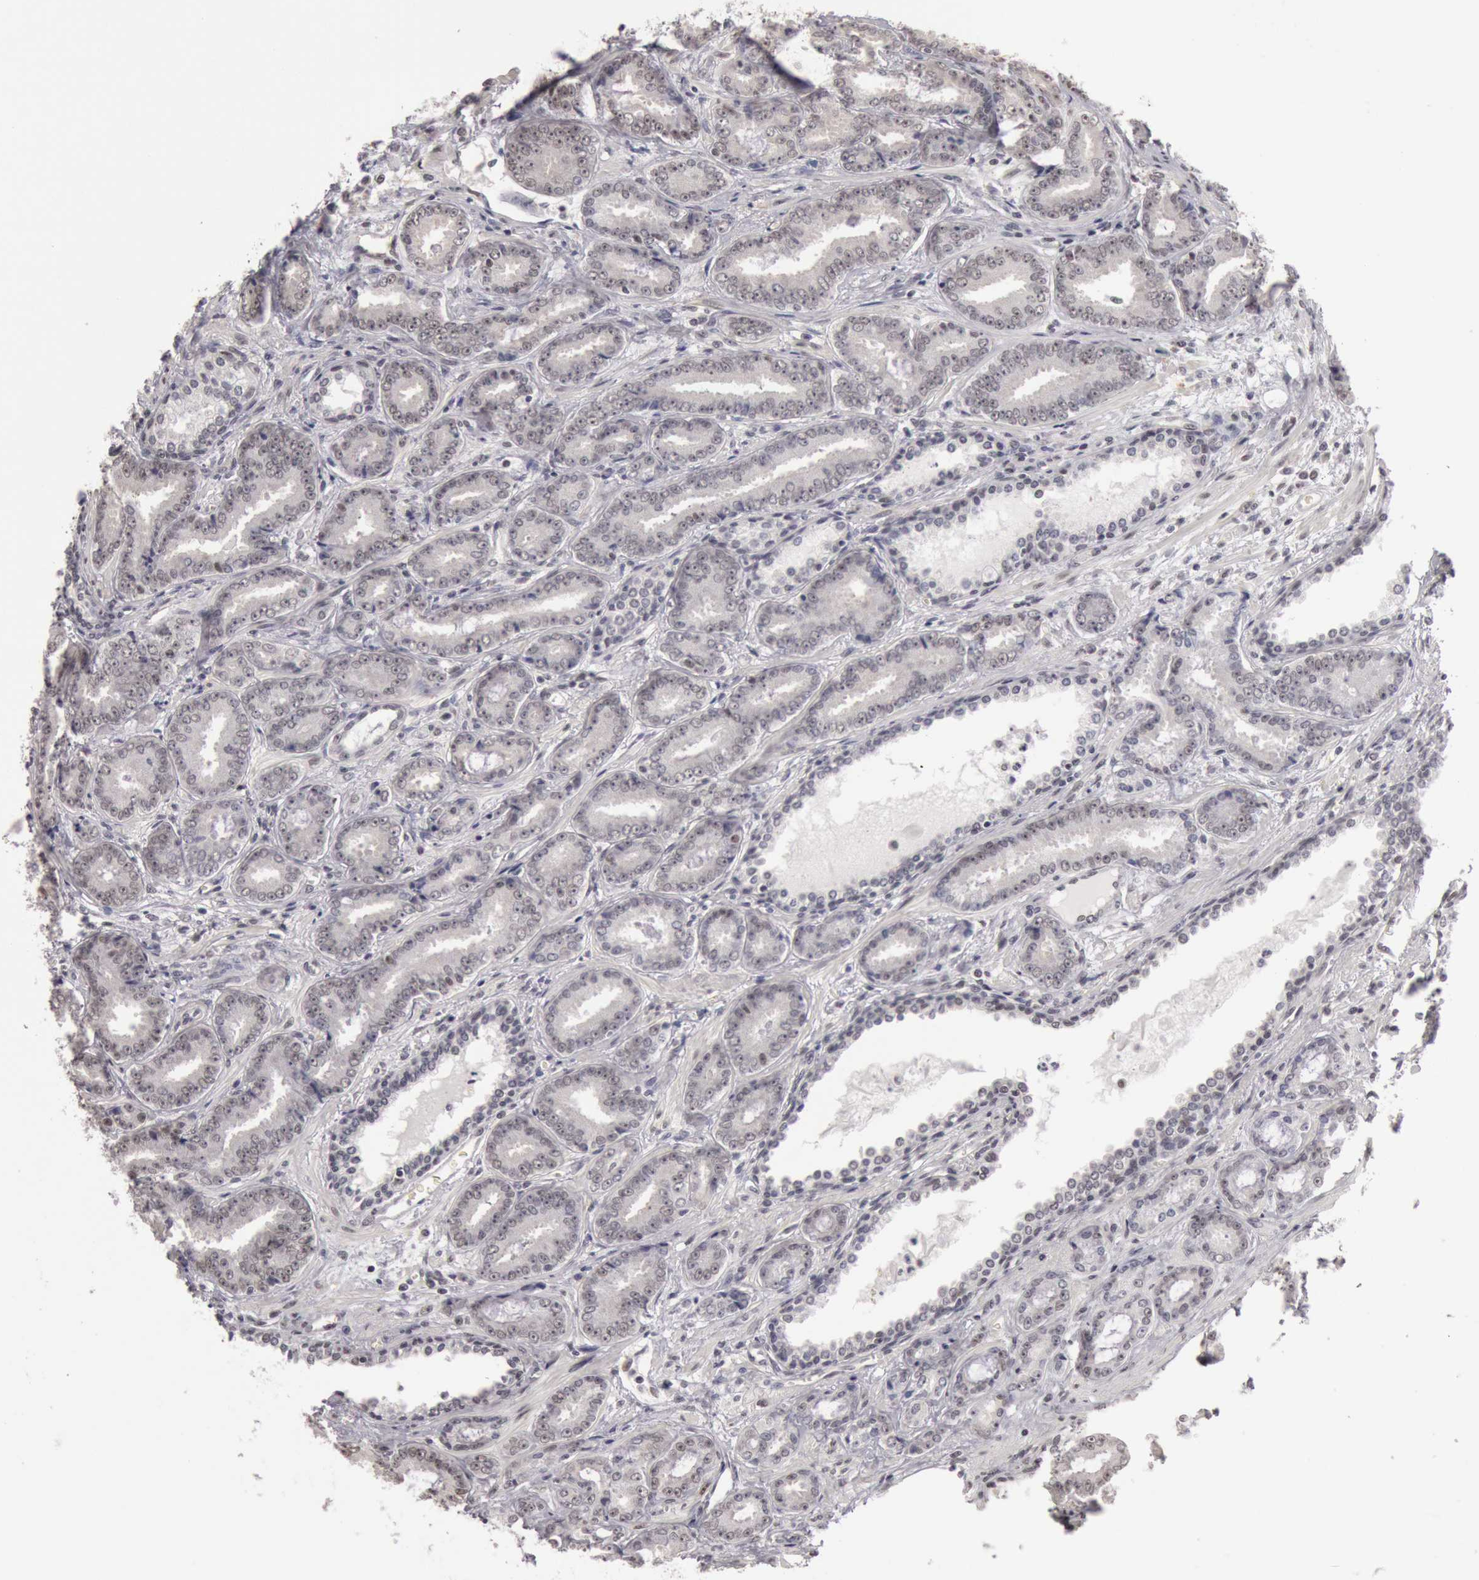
{"staining": {"intensity": "weak", "quantity": "25%-75%", "location": "nuclear"}, "tissue": "prostate cancer", "cell_type": "Tumor cells", "image_type": "cancer", "snomed": [{"axis": "morphology", "description": "Adenocarcinoma, Low grade"}, {"axis": "topography", "description": "Prostate"}], "caption": "A histopathology image of low-grade adenocarcinoma (prostate) stained for a protein shows weak nuclear brown staining in tumor cells. Using DAB (brown) and hematoxylin (blue) stains, captured at high magnification using brightfield microscopy.", "gene": "ESS2", "patient": {"sex": "male", "age": 65}}